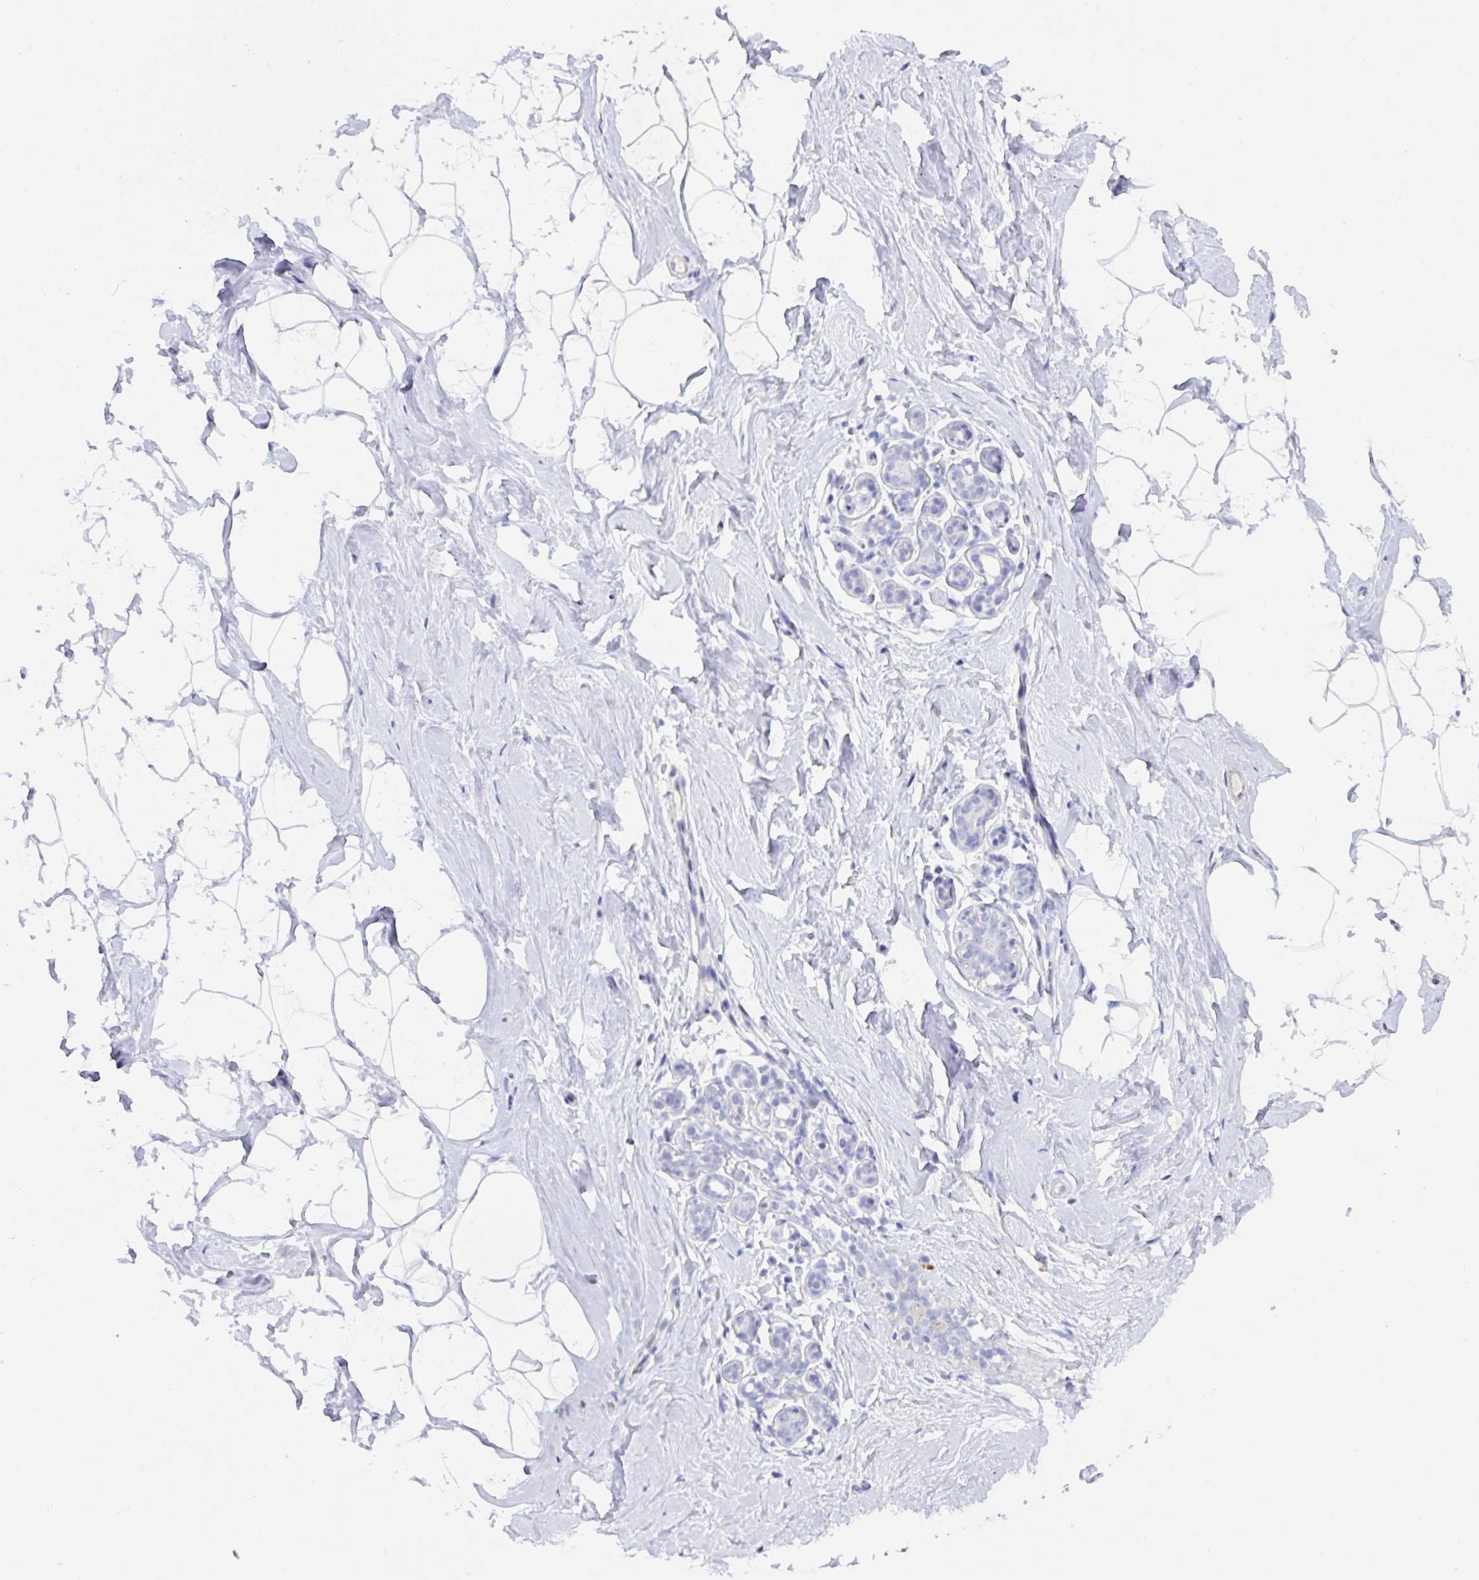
{"staining": {"intensity": "negative", "quantity": "none", "location": "none"}, "tissue": "breast", "cell_type": "Adipocytes", "image_type": "normal", "snomed": [{"axis": "morphology", "description": "Normal tissue, NOS"}, {"axis": "topography", "description": "Breast"}], "caption": "This is an immunohistochemistry (IHC) photomicrograph of unremarkable human breast. There is no positivity in adipocytes.", "gene": "KMT2E", "patient": {"sex": "female", "age": 32}}